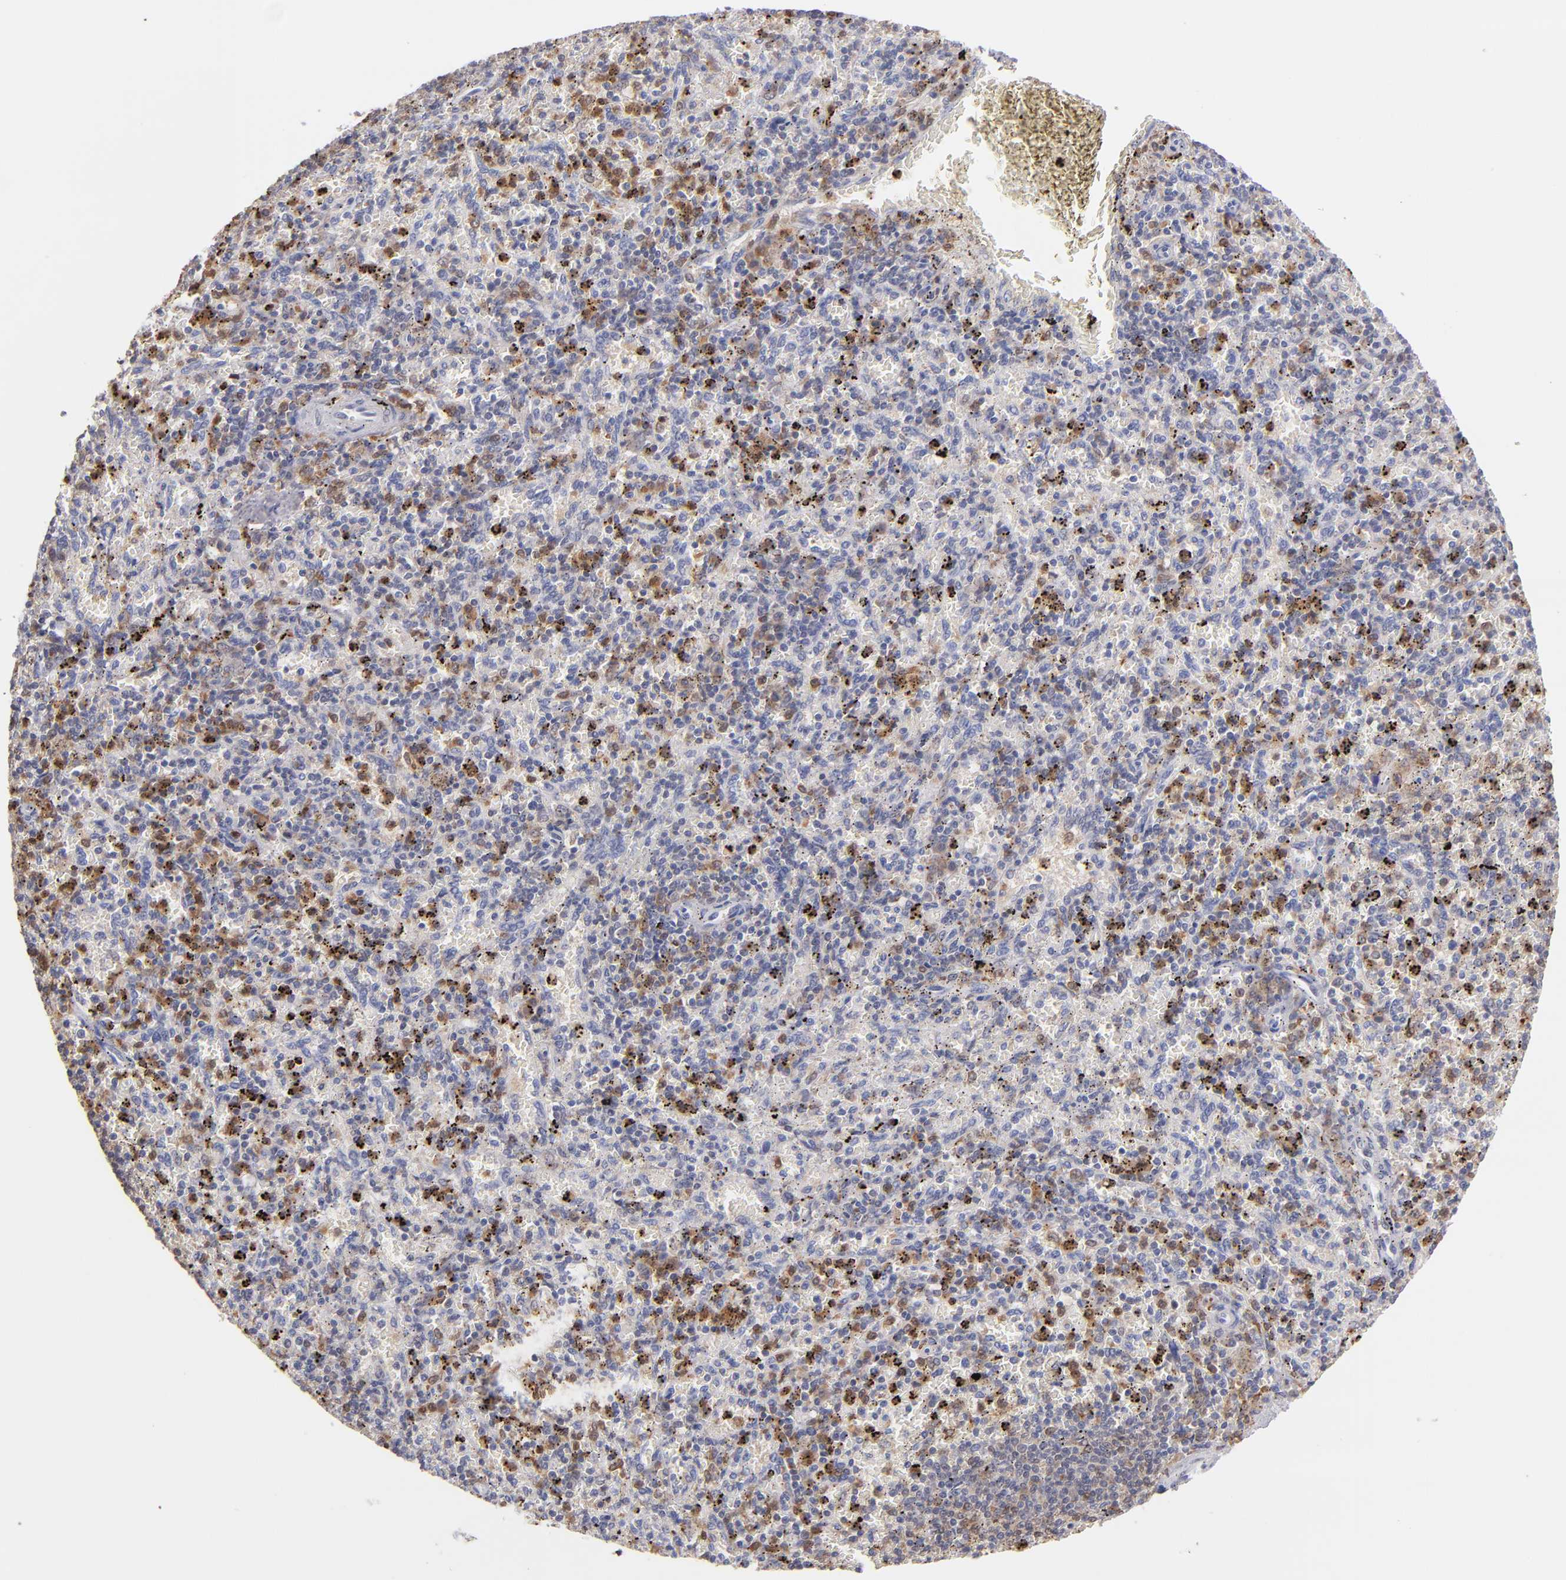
{"staining": {"intensity": "weak", "quantity": "25%-75%", "location": "cytoplasmic/membranous"}, "tissue": "spleen", "cell_type": "Cells in red pulp", "image_type": "normal", "snomed": [{"axis": "morphology", "description": "Normal tissue, NOS"}, {"axis": "topography", "description": "Spleen"}], "caption": "A photomicrograph of human spleen stained for a protein reveals weak cytoplasmic/membranous brown staining in cells in red pulp.", "gene": "PRKCD", "patient": {"sex": "female", "age": 43}}